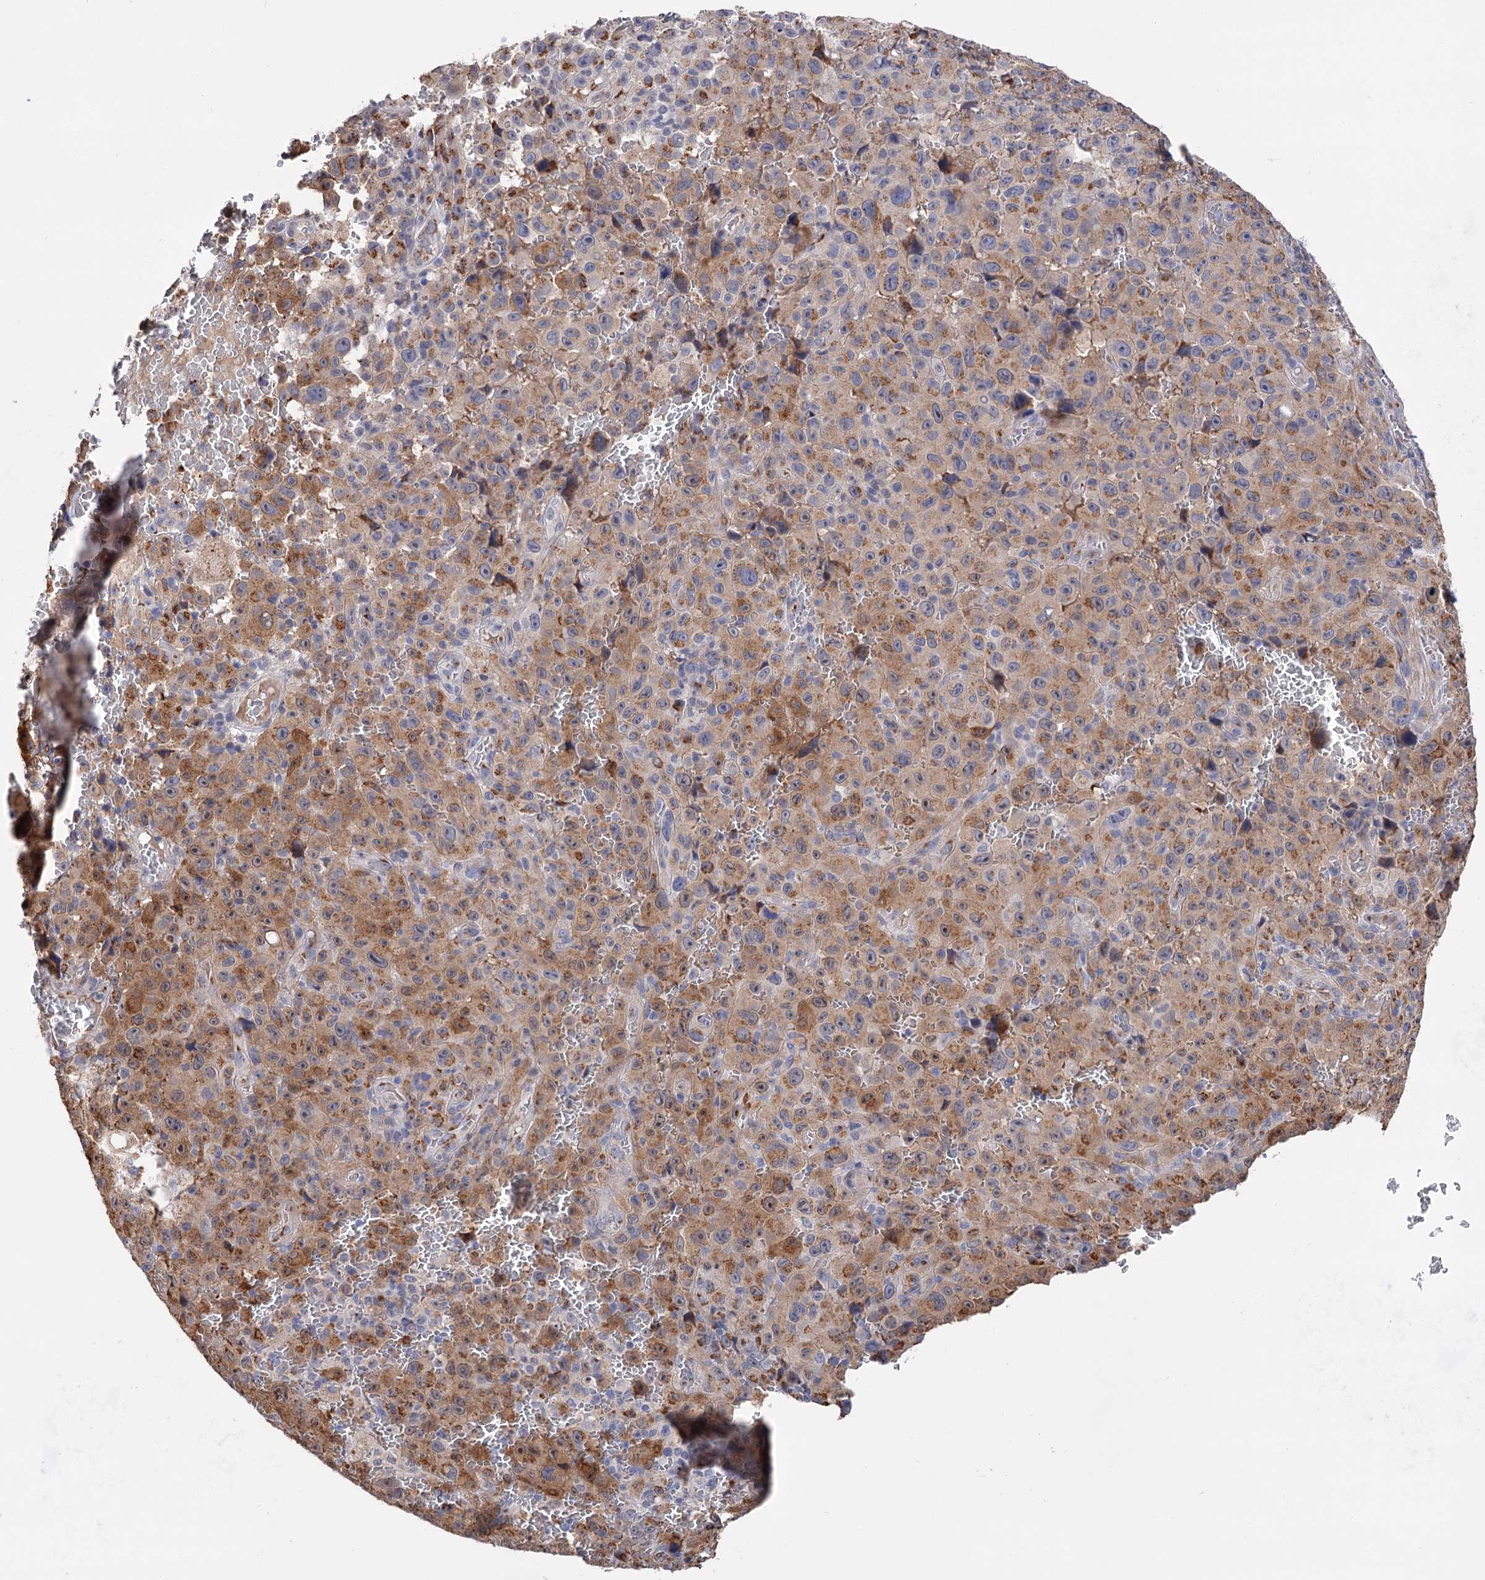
{"staining": {"intensity": "moderate", "quantity": ">75%", "location": "cytoplasmic/membranous"}, "tissue": "melanoma", "cell_type": "Tumor cells", "image_type": "cancer", "snomed": [{"axis": "morphology", "description": "Malignant melanoma, NOS"}, {"axis": "topography", "description": "Skin"}], "caption": "Immunohistochemical staining of human malignant melanoma shows moderate cytoplasmic/membranous protein positivity in approximately >75% of tumor cells.", "gene": "C11orf96", "patient": {"sex": "female", "age": 82}}